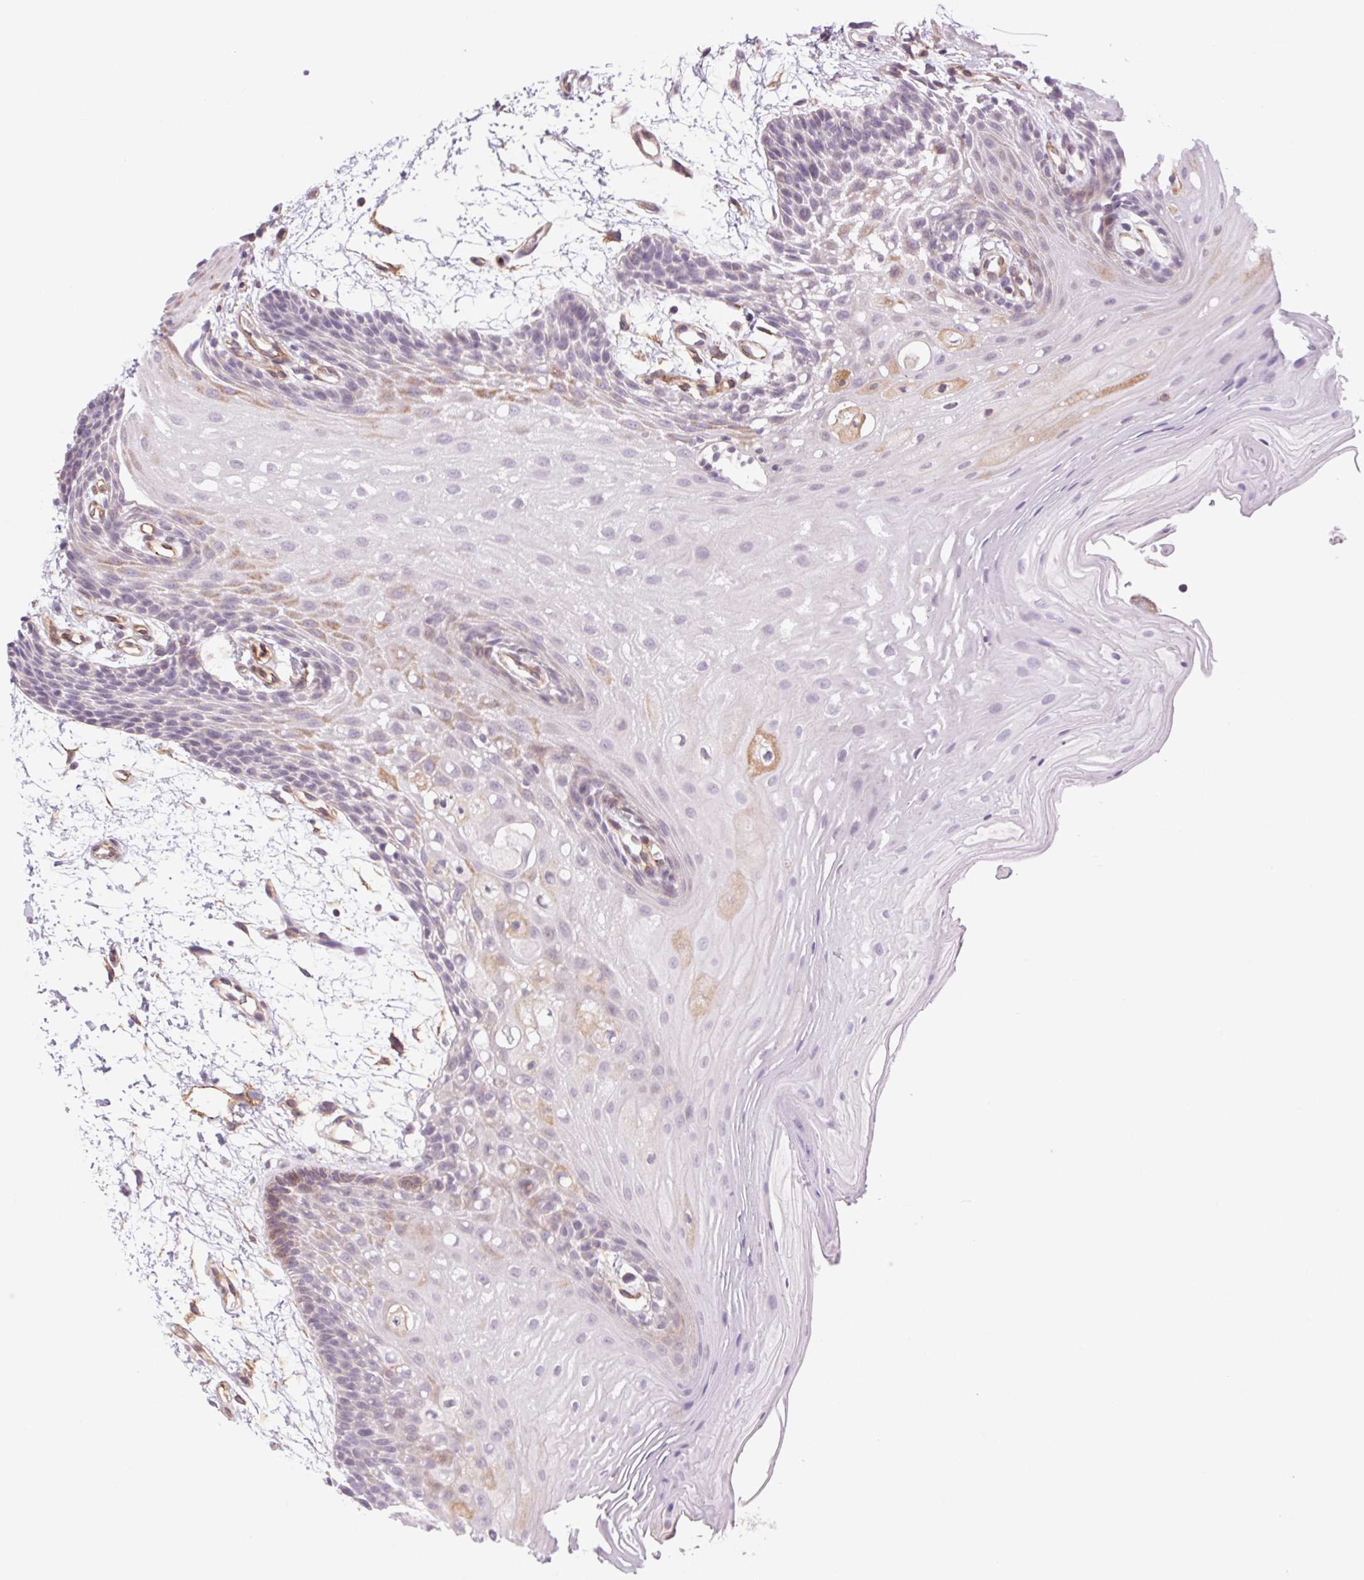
{"staining": {"intensity": "weak", "quantity": "<25%", "location": "cytoplasmic/membranous"}, "tissue": "oral mucosa", "cell_type": "Squamous epithelial cells", "image_type": "normal", "snomed": [{"axis": "morphology", "description": "Normal tissue, NOS"}, {"axis": "morphology", "description": "Squamous cell carcinoma, NOS"}, {"axis": "topography", "description": "Oral tissue"}, {"axis": "topography", "description": "Tounge, NOS"}, {"axis": "topography", "description": "Head-Neck"}], "caption": "Histopathology image shows no protein expression in squamous epithelial cells of unremarkable oral mucosa.", "gene": "MS4A13", "patient": {"sex": "male", "age": 62}}